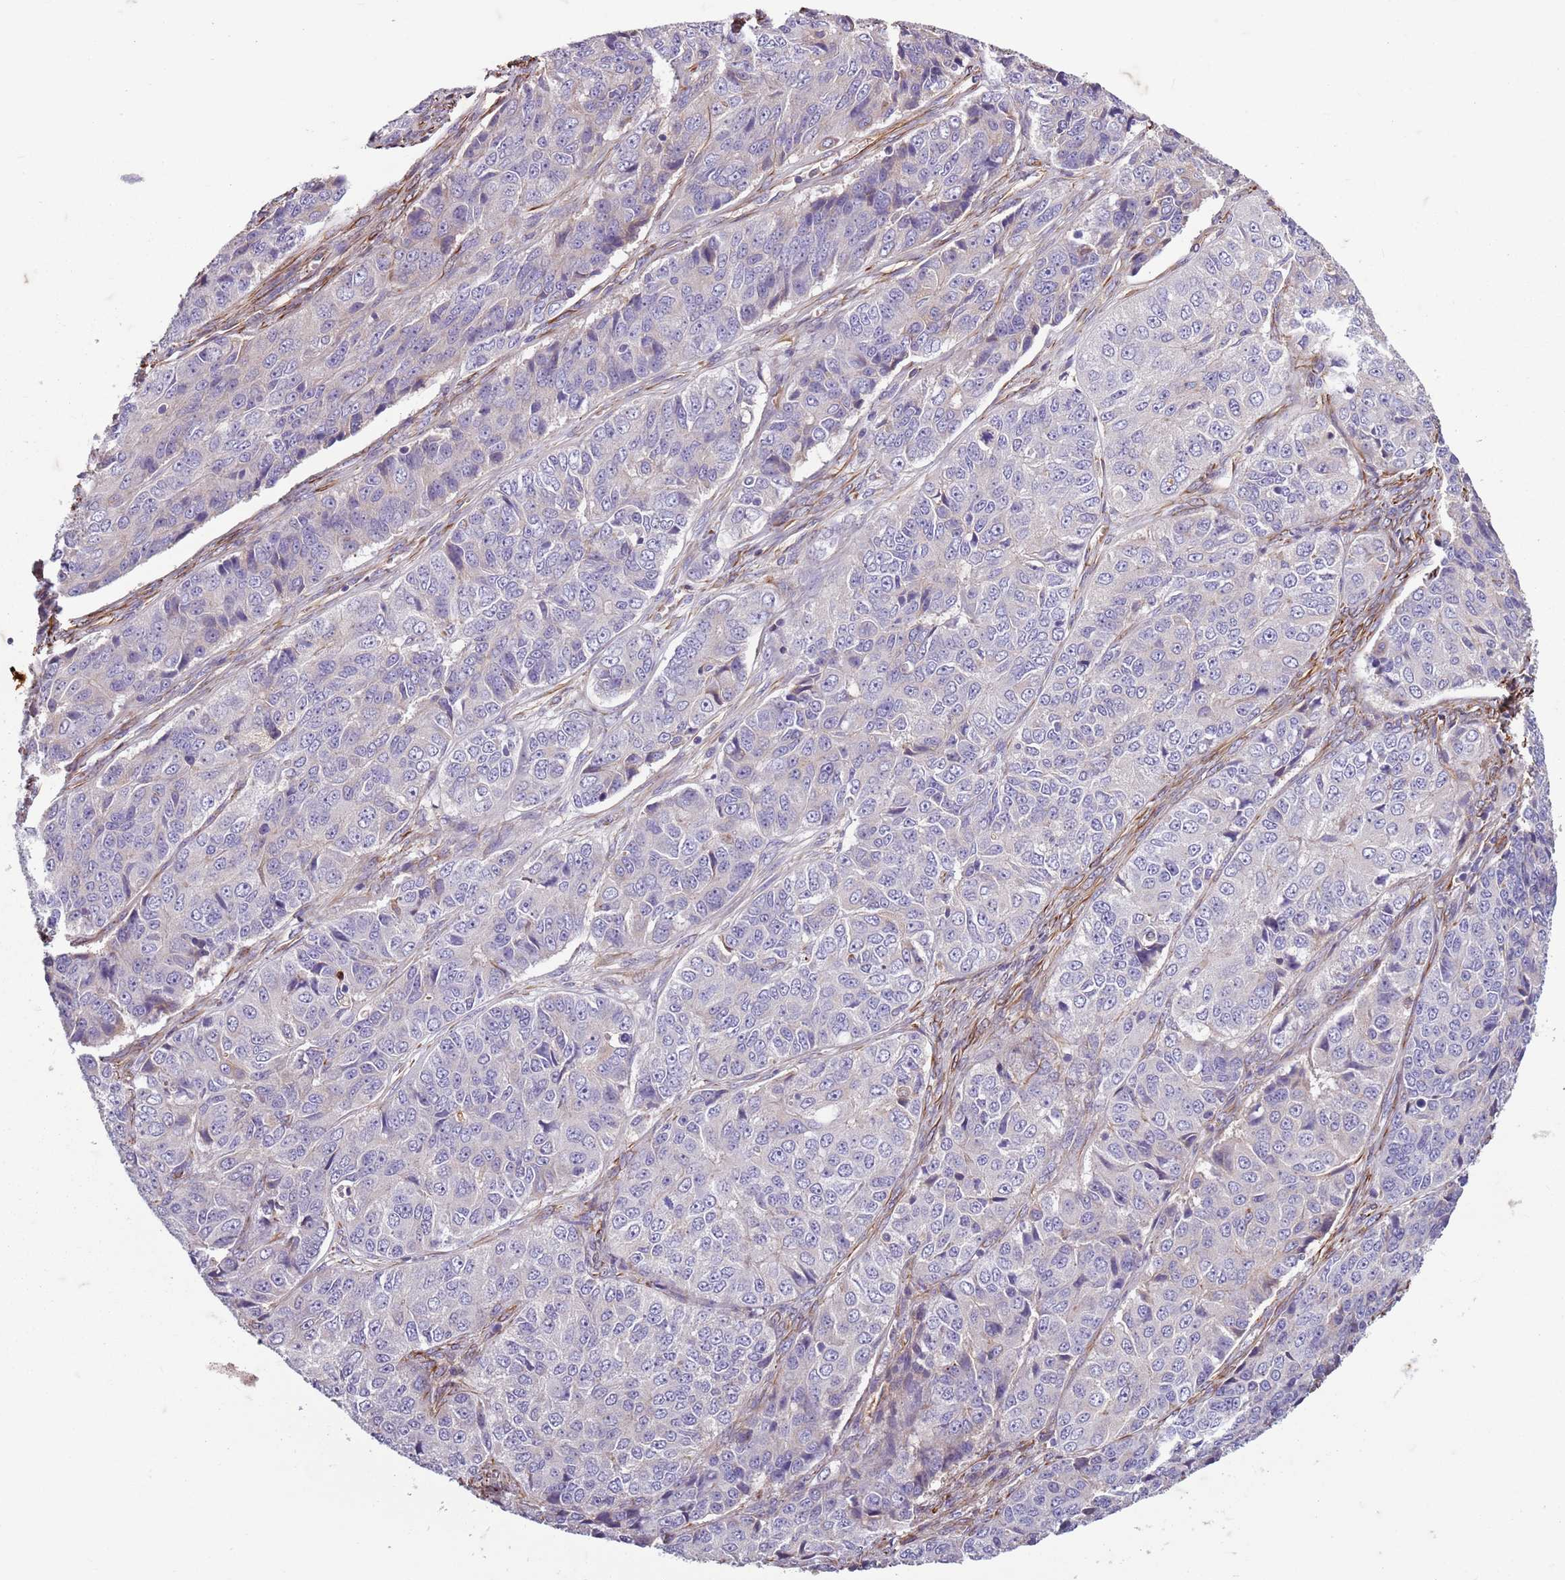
{"staining": {"intensity": "negative", "quantity": "none", "location": "none"}, "tissue": "ovarian cancer", "cell_type": "Tumor cells", "image_type": "cancer", "snomed": [{"axis": "morphology", "description": "Carcinoma, endometroid"}, {"axis": "topography", "description": "Ovary"}], "caption": "This is a micrograph of IHC staining of ovarian cancer (endometroid carcinoma), which shows no positivity in tumor cells.", "gene": "TAS2R38", "patient": {"sex": "female", "age": 51}}